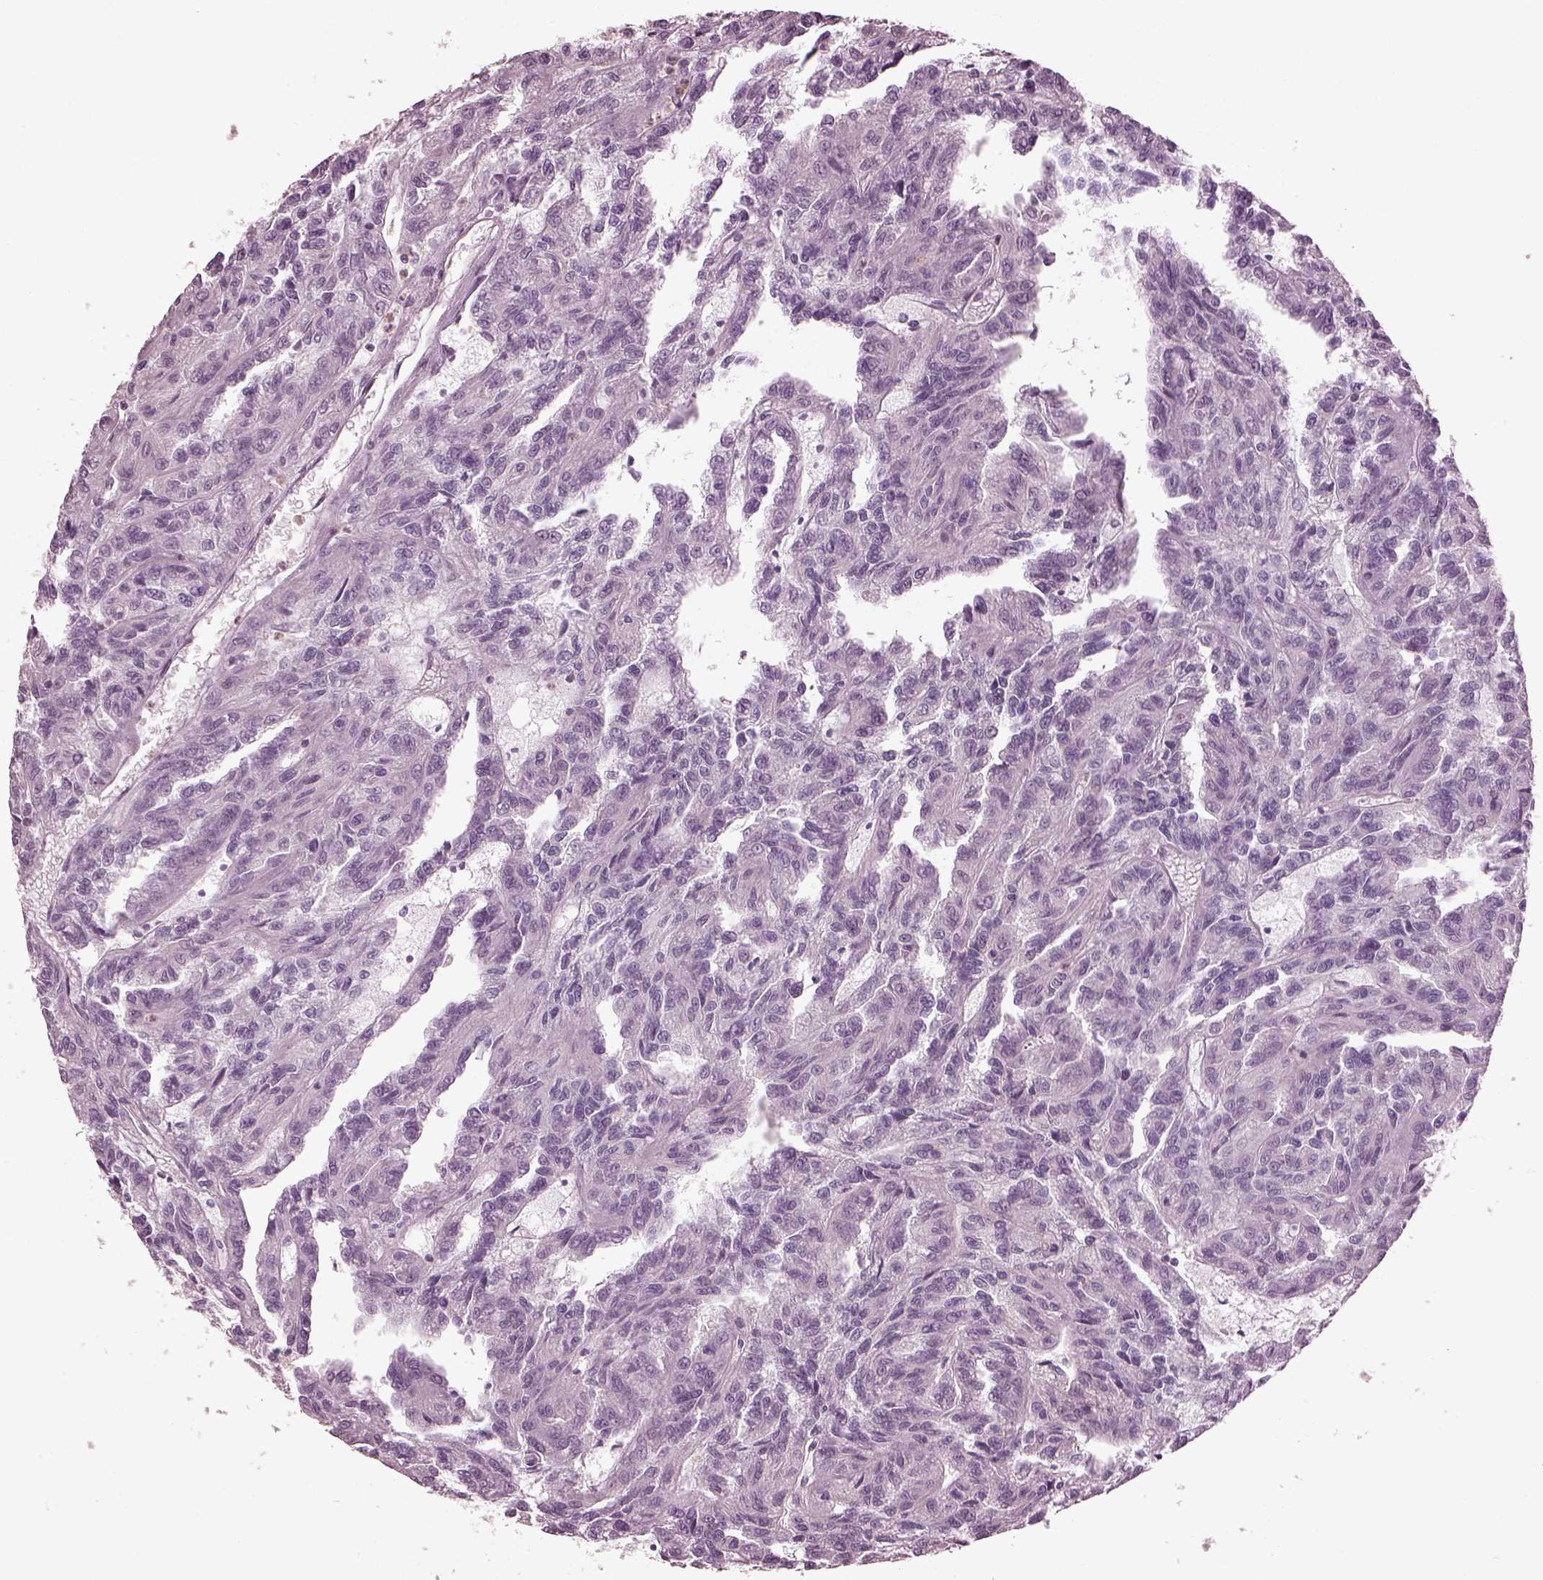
{"staining": {"intensity": "negative", "quantity": "none", "location": "none"}, "tissue": "renal cancer", "cell_type": "Tumor cells", "image_type": "cancer", "snomed": [{"axis": "morphology", "description": "Adenocarcinoma, NOS"}, {"axis": "topography", "description": "Kidney"}], "caption": "A micrograph of human renal cancer (adenocarcinoma) is negative for staining in tumor cells.", "gene": "BFSP1", "patient": {"sex": "male", "age": 79}}